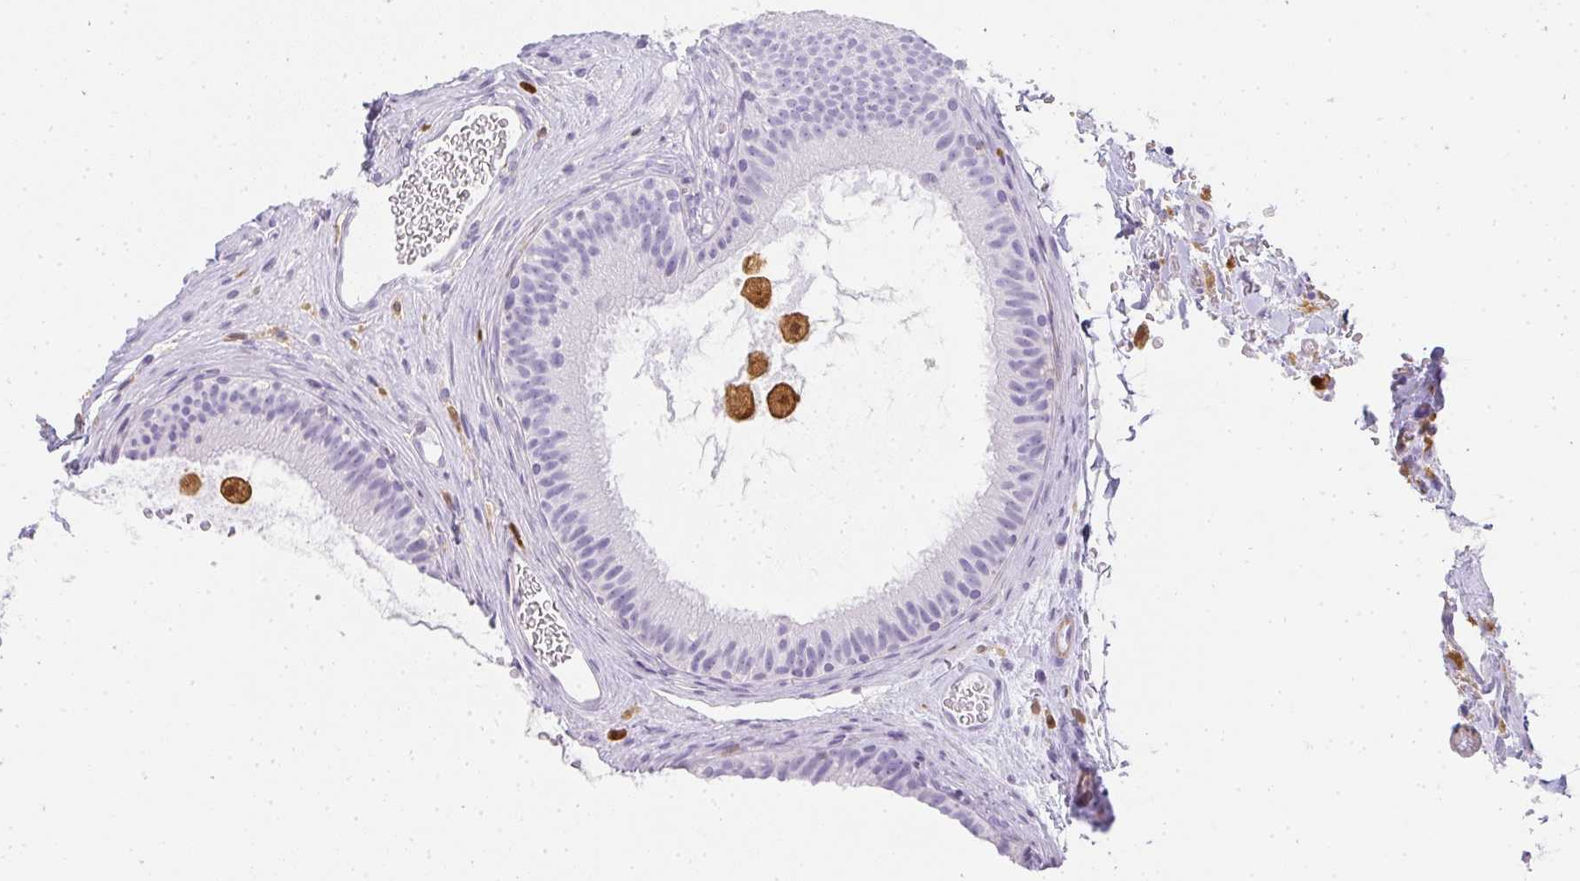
{"staining": {"intensity": "negative", "quantity": "none", "location": "none"}, "tissue": "epididymis", "cell_type": "Glandular cells", "image_type": "normal", "snomed": [{"axis": "morphology", "description": "Normal tissue, NOS"}, {"axis": "topography", "description": "Epididymis"}], "caption": "A high-resolution photomicrograph shows immunohistochemistry (IHC) staining of unremarkable epididymis, which displays no significant positivity in glandular cells. (Brightfield microscopy of DAB (3,3'-diaminobenzidine) immunohistochemistry at high magnification).", "gene": "HK3", "patient": {"sex": "male", "age": 23}}